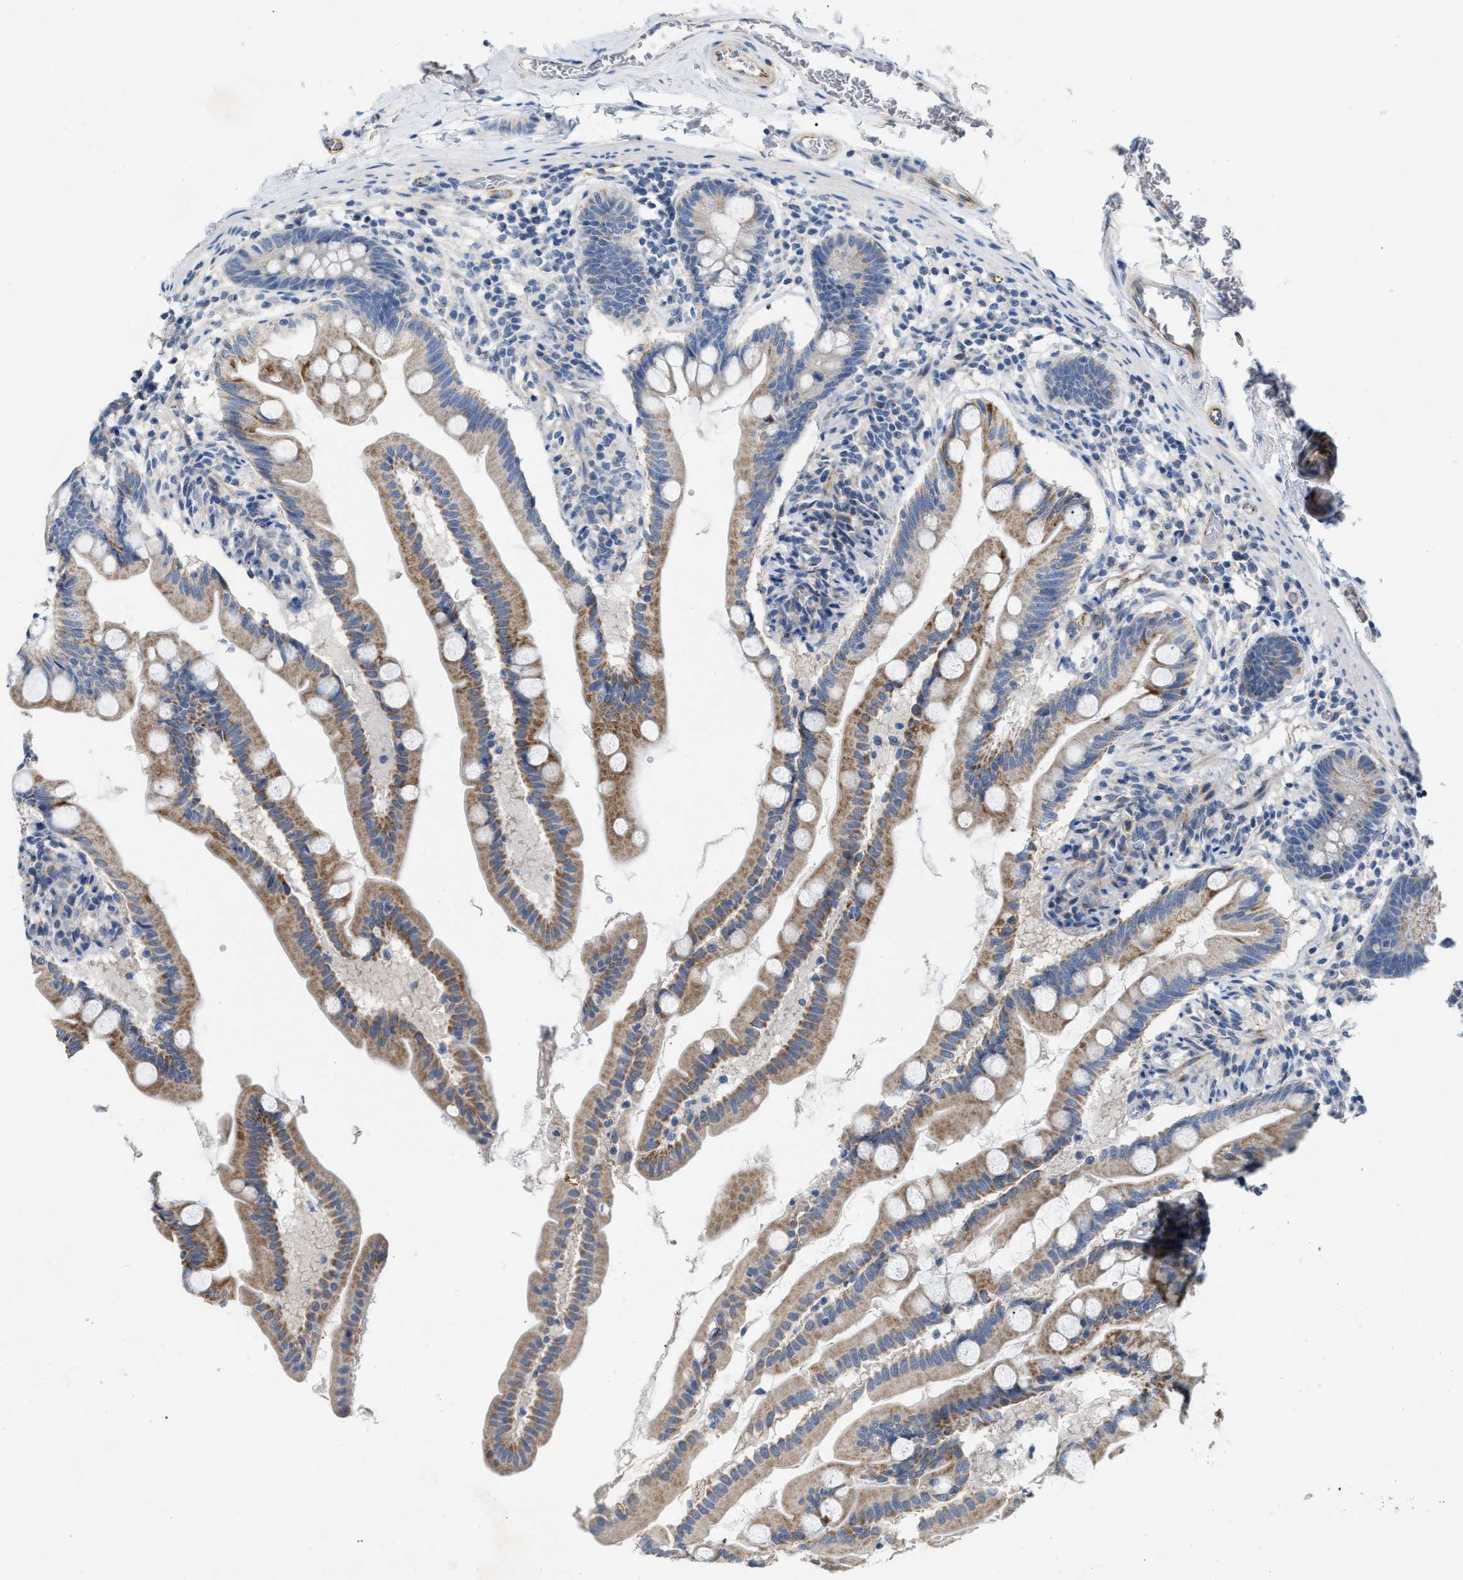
{"staining": {"intensity": "moderate", "quantity": ">75%", "location": "cytoplasmic/membranous"}, "tissue": "small intestine", "cell_type": "Glandular cells", "image_type": "normal", "snomed": [{"axis": "morphology", "description": "Normal tissue, NOS"}, {"axis": "topography", "description": "Small intestine"}], "caption": "IHC of unremarkable human small intestine exhibits medium levels of moderate cytoplasmic/membranous staining in about >75% of glandular cells. (brown staining indicates protein expression, while blue staining denotes nuclei).", "gene": "DHX58", "patient": {"sex": "female", "age": 56}}